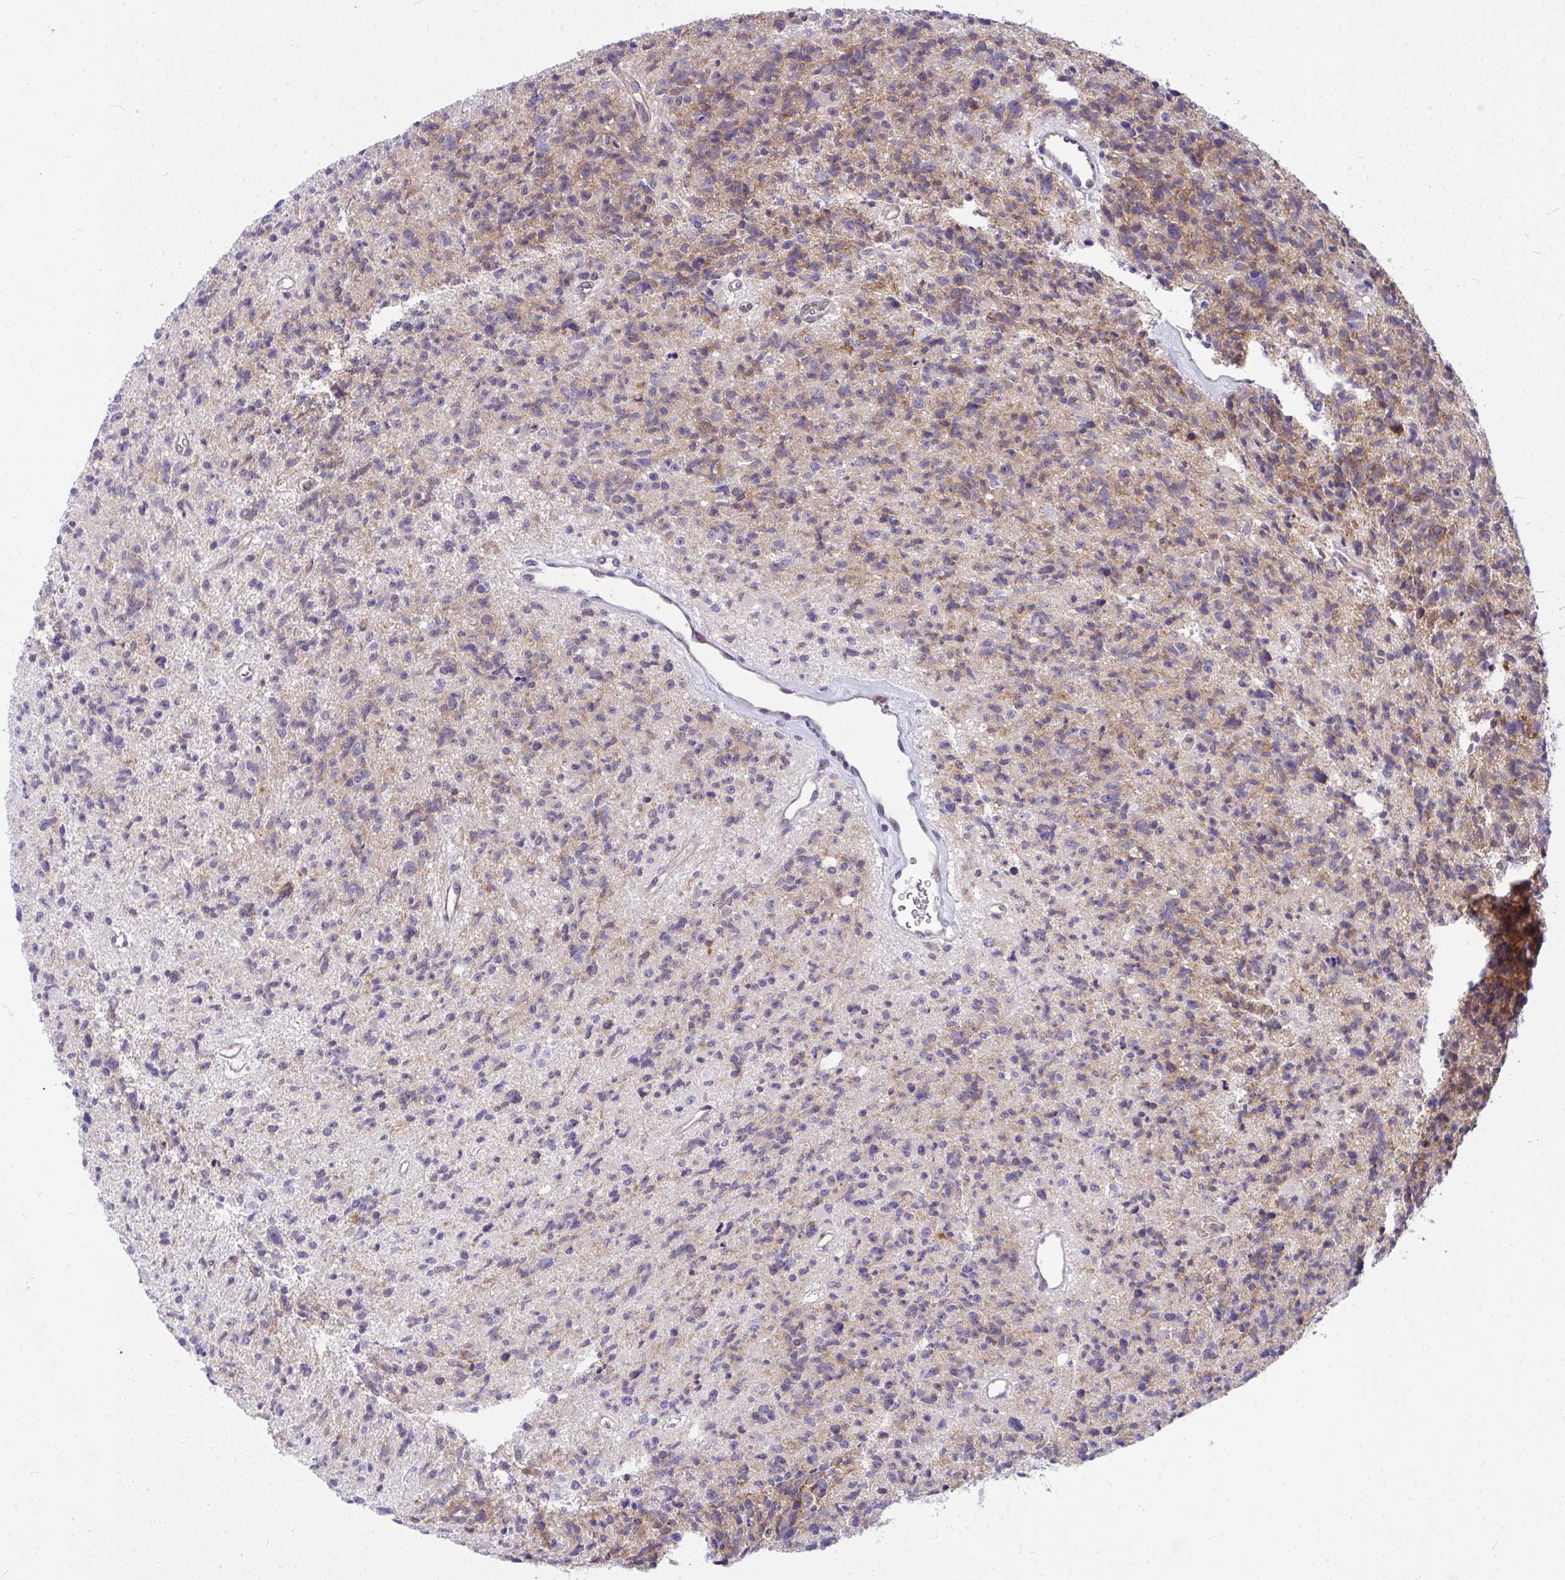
{"staining": {"intensity": "moderate", "quantity": "<25%", "location": "cytoplasmic/membranous"}, "tissue": "glioma", "cell_type": "Tumor cells", "image_type": "cancer", "snomed": [{"axis": "morphology", "description": "Glioma, malignant, High grade"}, {"axis": "topography", "description": "Brain"}], "caption": "High-grade glioma (malignant) was stained to show a protein in brown. There is low levels of moderate cytoplasmic/membranous expression in approximately <25% of tumor cells.", "gene": "NFXL1", "patient": {"sex": "male", "age": 29}}